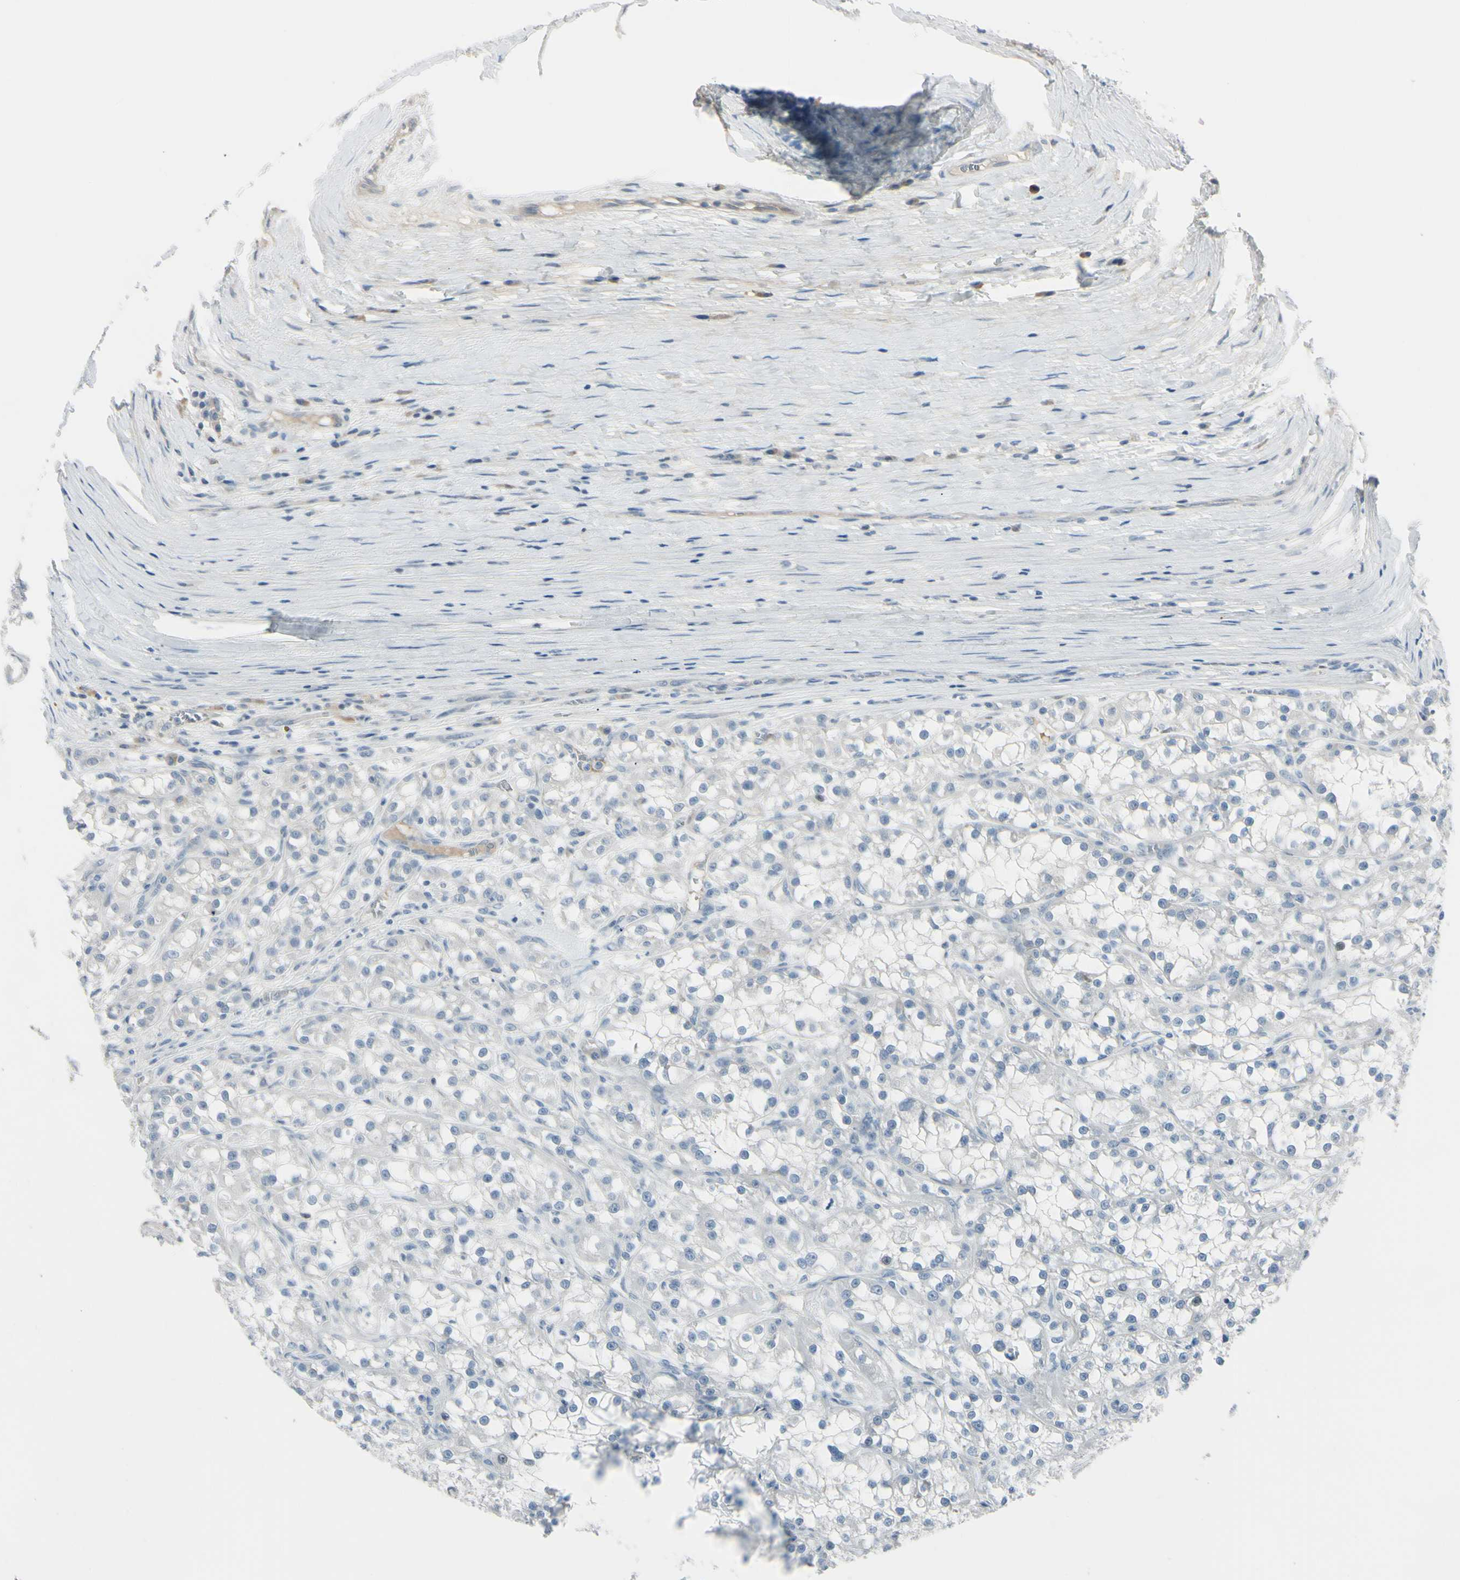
{"staining": {"intensity": "negative", "quantity": "none", "location": "none"}, "tissue": "renal cancer", "cell_type": "Tumor cells", "image_type": "cancer", "snomed": [{"axis": "morphology", "description": "Adenocarcinoma, NOS"}, {"axis": "topography", "description": "Kidney"}], "caption": "This image is of renal cancer (adenocarcinoma) stained with immunohistochemistry (IHC) to label a protein in brown with the nuclei are counter-stained blue. There is no positivity in tumor cells.", "gene": "ASB9", "patient": {"sex": "female", "age": 52}}